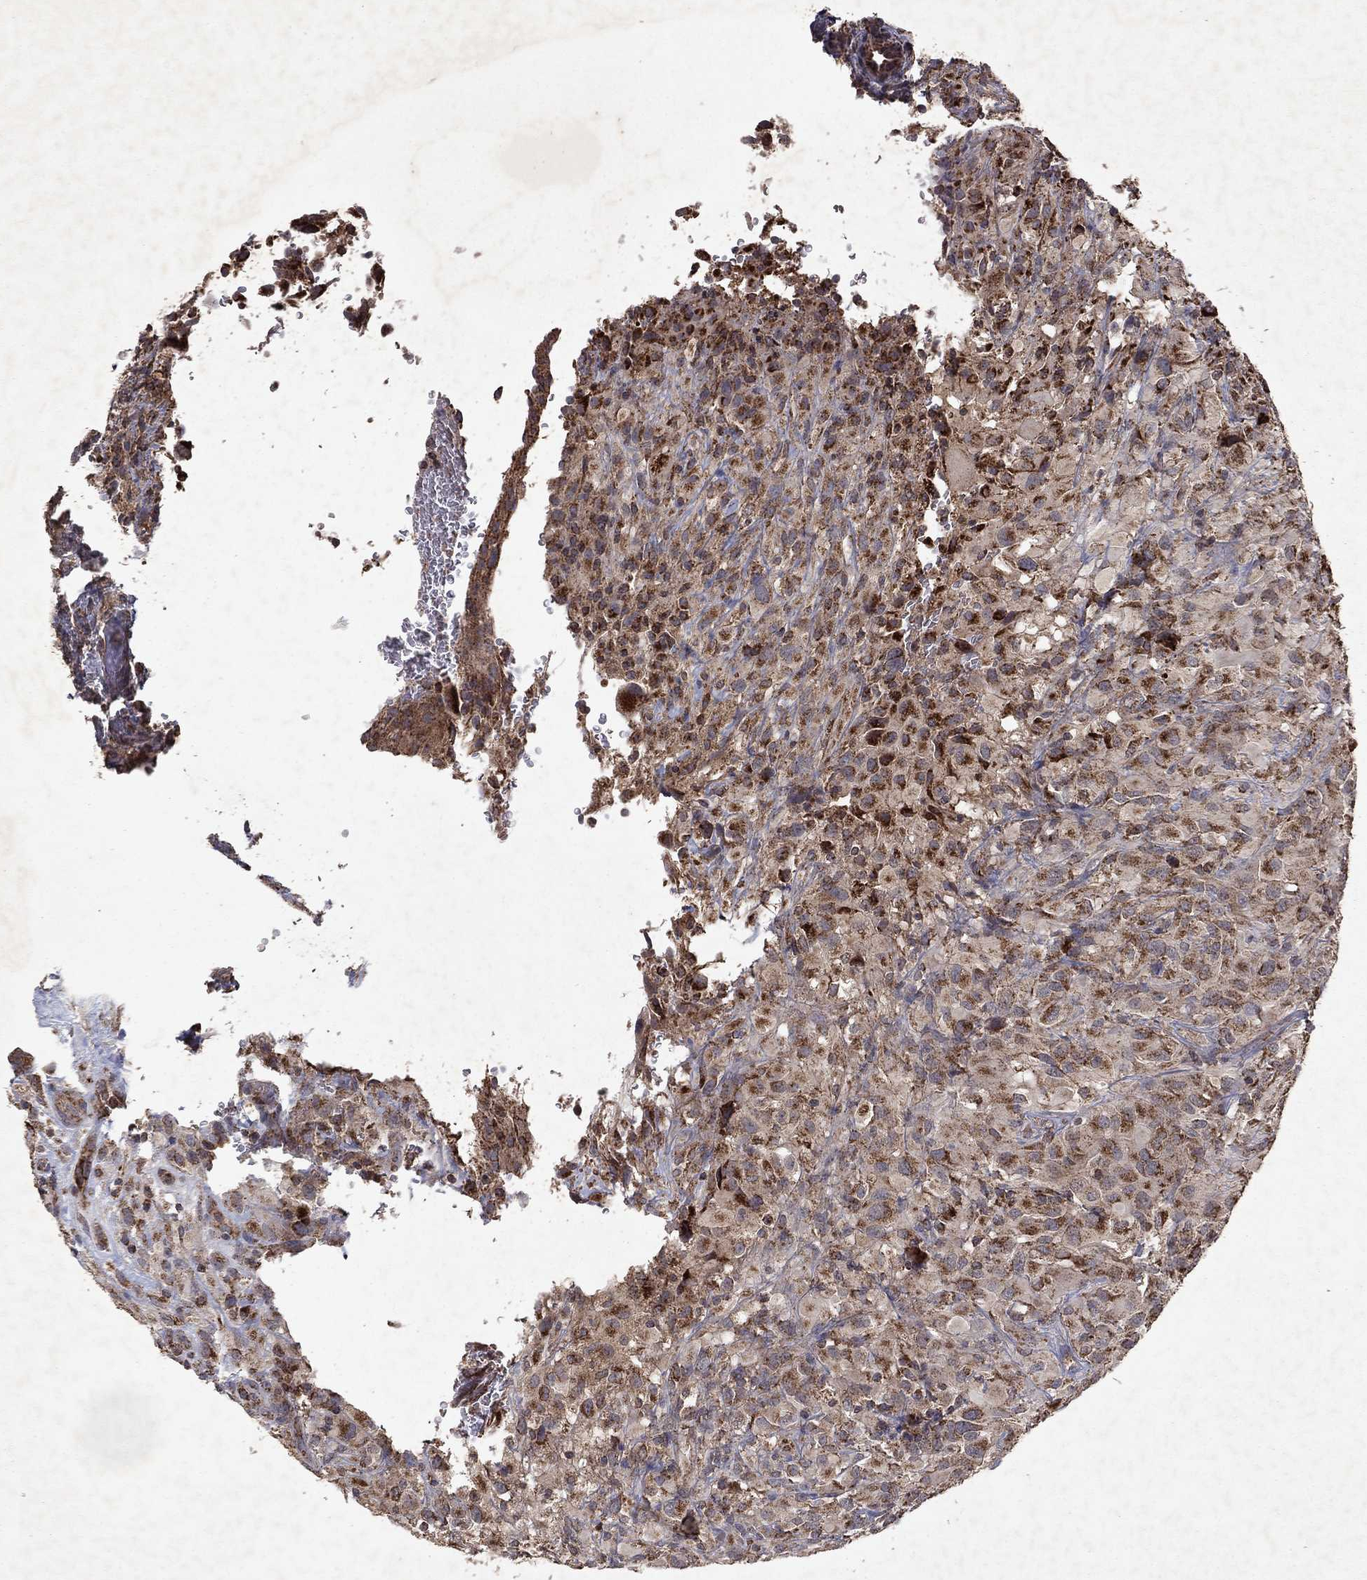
{"staining": {"intensity": "strong", "quantity": "25%-75%", "location": "cytoplasmic/membranous"}, "tissue": "glioma", "cell_type": "Tumor cells", "image_type": "cancer", "snomed": [{"axis": "morphology", "description": "Glioma, malignant, High grade"}, {"axis": "topography", "description": "Cerebral cortex"}], "caption": "Malignant glioma (high-grade) stained with immunohistochemistry reveals strong cytoplasmic/membranous expression in approximately 25%-75% of tumor cells. (DAB (3,3'-diaminobenzidine) IHC, brown staining for protein, blue staining for nuclei).", "gene": "PYROXD2", "patient": {"sex": "male", "age": 35}}